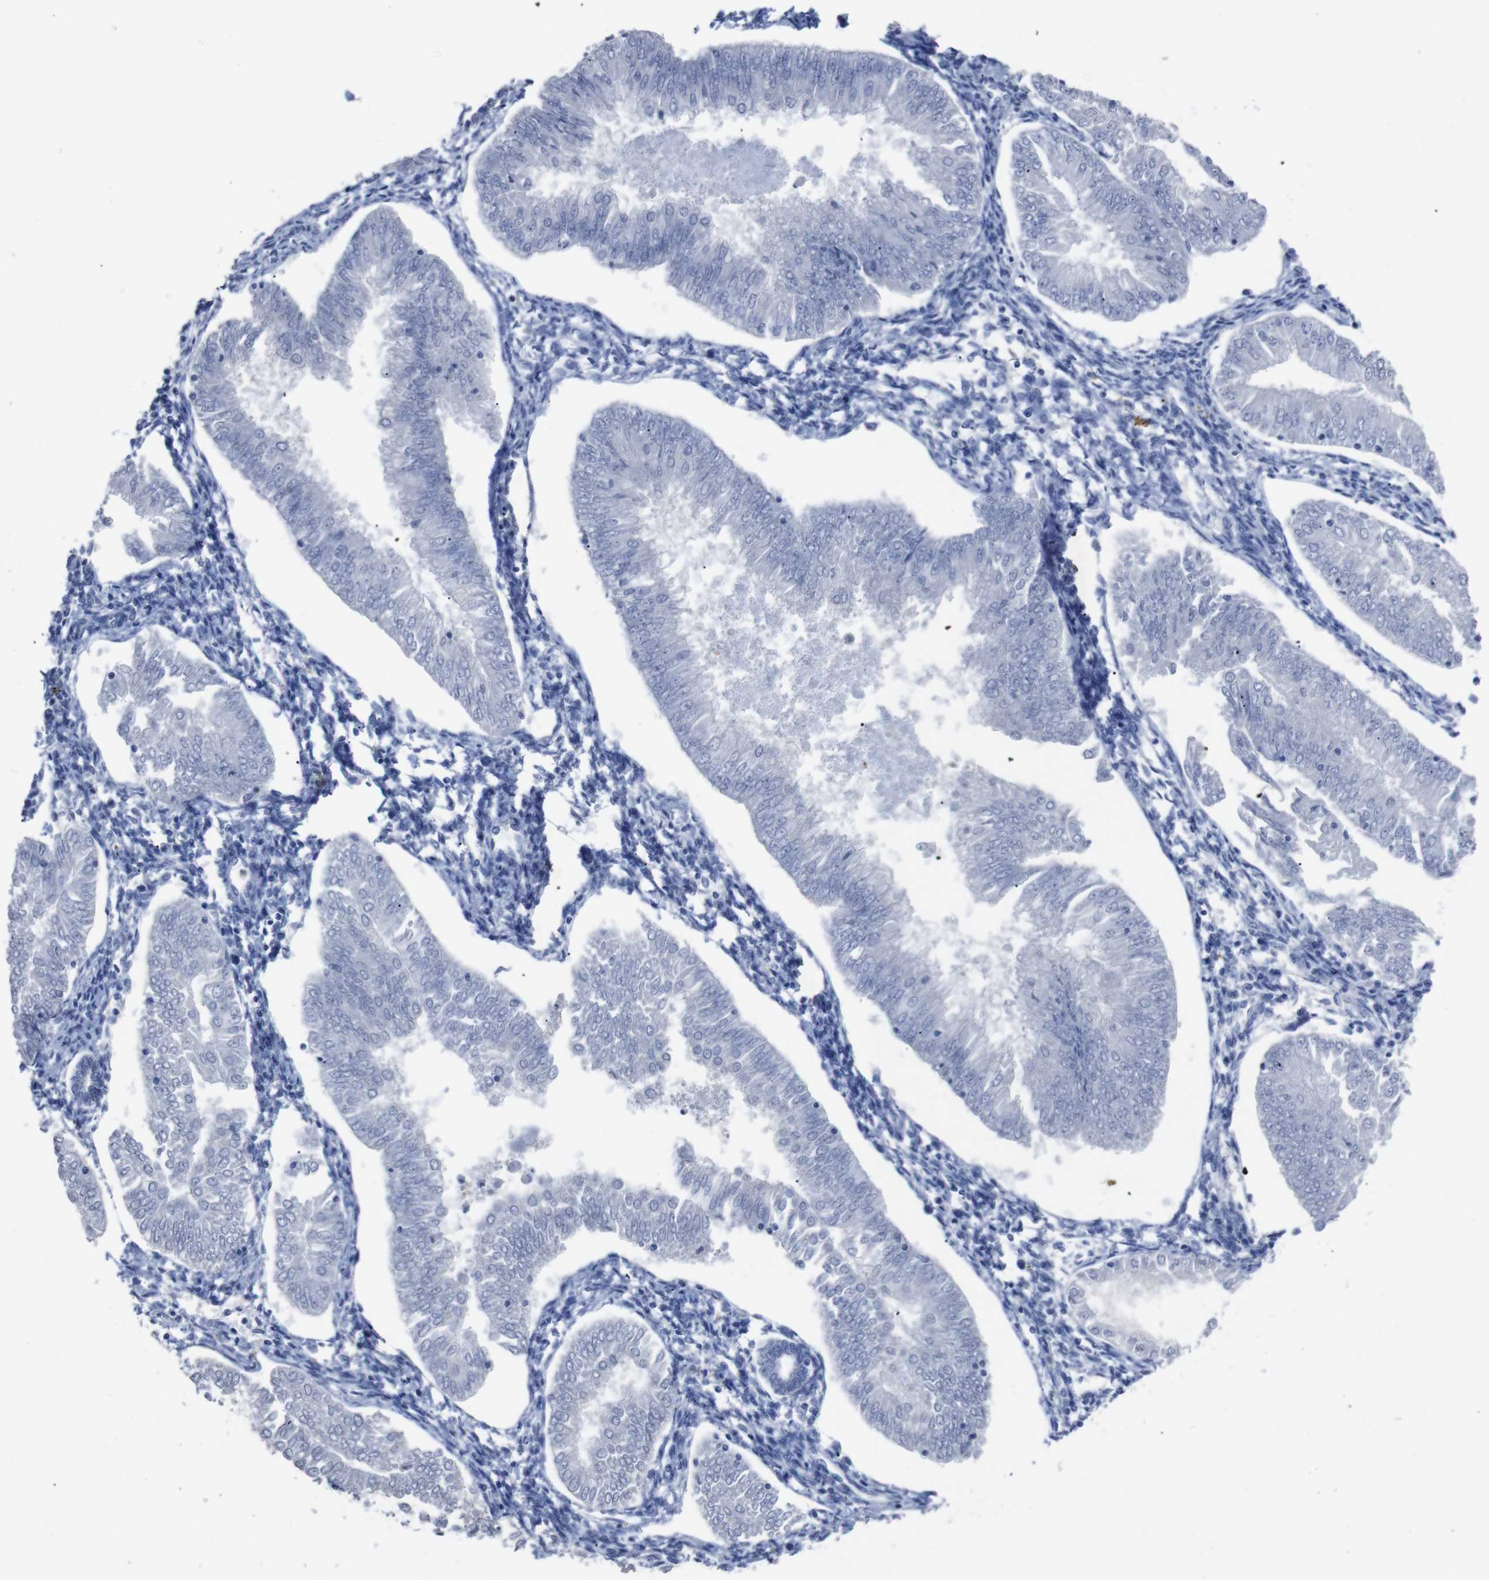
{"staining": {"intensity": "negative", "quantity": "none", "location": "none"}, "tissue": "endometrial cancer", "cell_type": "Tumor cells", "image_type": "cancer", "snomed": [{"axis": "morphology", "description": "Adenocarcinoma, NOS"}, {"axis": "topography", "description": "Endometrium"}], "caption": "An immunohistochemistry (IHC) photomicrograph of adenocarcinoma (endometrial) is shown. There is no staining in tumor cells of adenocarcinoma (endometrial).", "gene": "GJB2", "patient": {"sex": "female", "age": 53}}